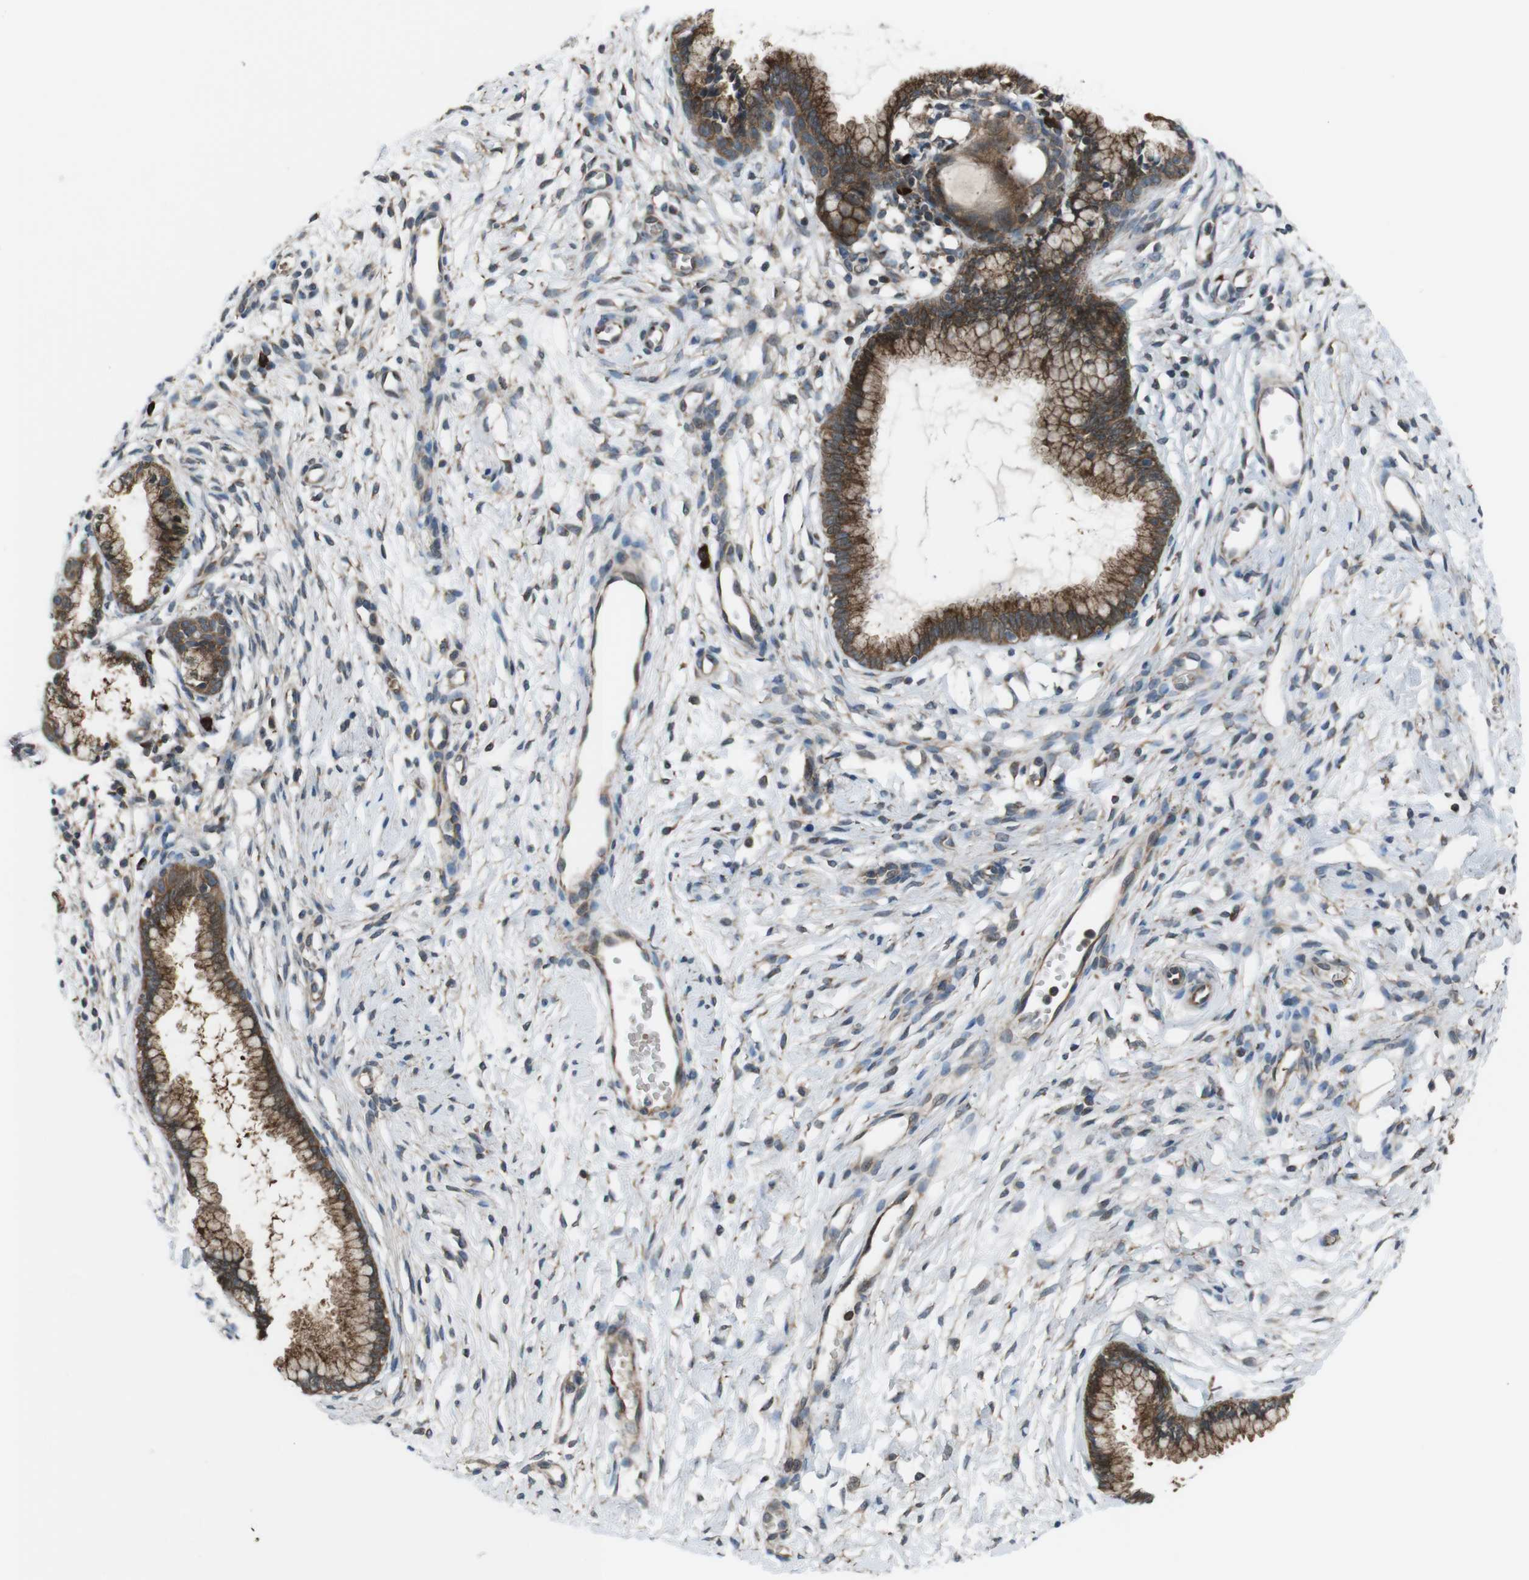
{"staining": {"intensity": "strong", "quantity": ">75%", "location": "cytoplasmic/membranous"}, "tissue": "cervix", "cell_type": "Glandular cells", "image_type": "normal", "snomed": [{"axis": "morphology", "description": "Normal tissue, NOS"}, {"axis": "topography", "description": "Cervix"}], "caption": "Benign cervix was stained to show a protein in brown. There is high levels of strong cytoplasmic/membranous staining in about >75% of glandular cells.", "gene": "SSR3", "patient": {"sex": "female", "age": 65}}